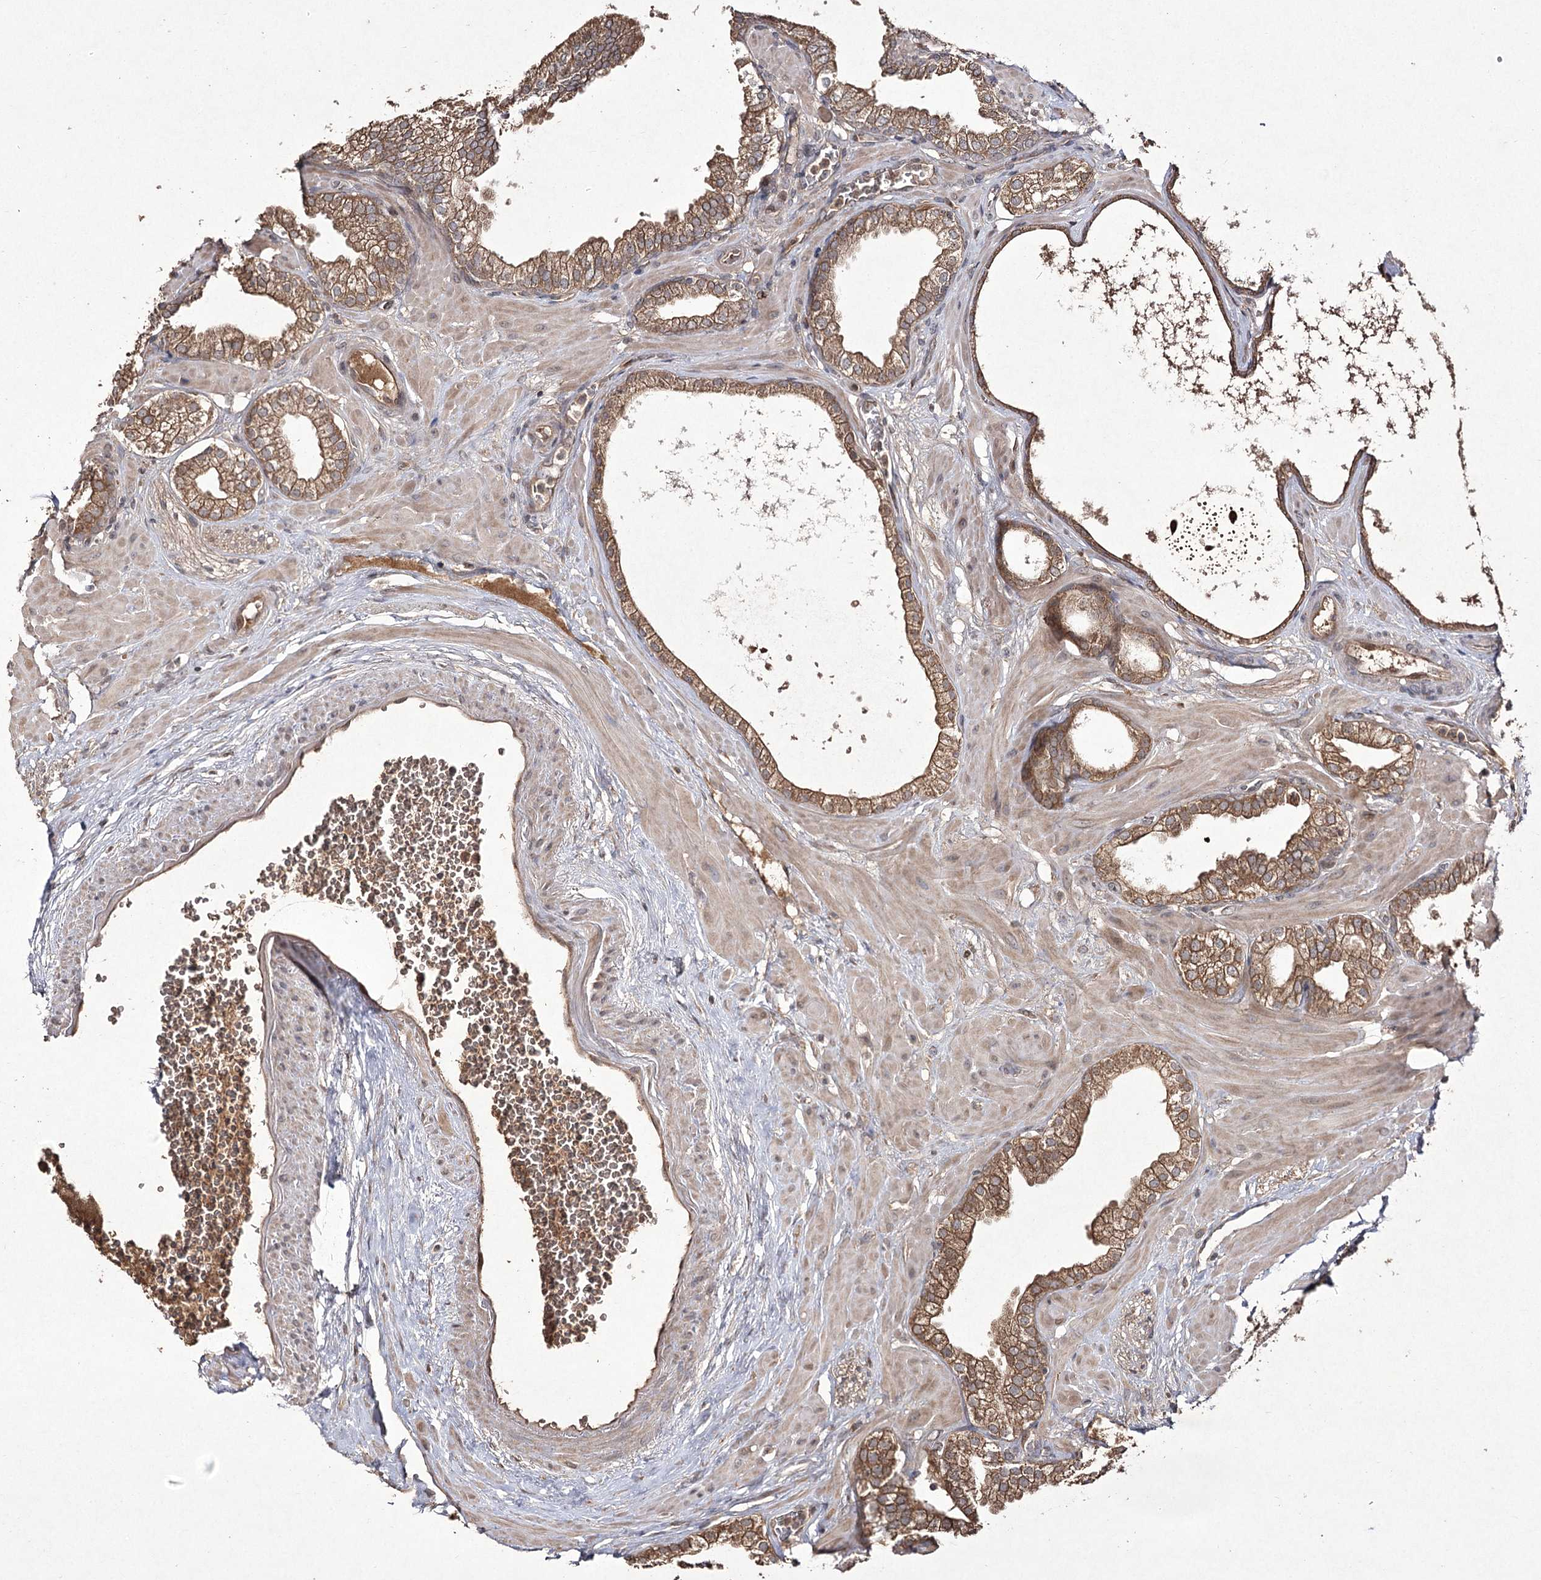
{"staining": {"intensity": "moderate", "quantity": ">75%", "location": "cytoplasmic/membranous"}, "tissue": "prostate", "cell_type": "Glandular cells", "image_type": "normal", "snomed": [{"axis": "morphology", "description": "Normal tissue, NOS"}, {"axis": "morphology", "description": "Urothelial carcinoma, Low grade"}, {"axis": "topography", "description": "Urinary bladder"}, {"axis": "topography", "description": "Prostate"}], "caption": "The photomicrograph reveals a brown stain indicating the presence of a protein in the cytoplasmic/membranous of glandular cells in prostate.", "gene": "FANCL", "patient": {"sex": "male", "age": 60}}